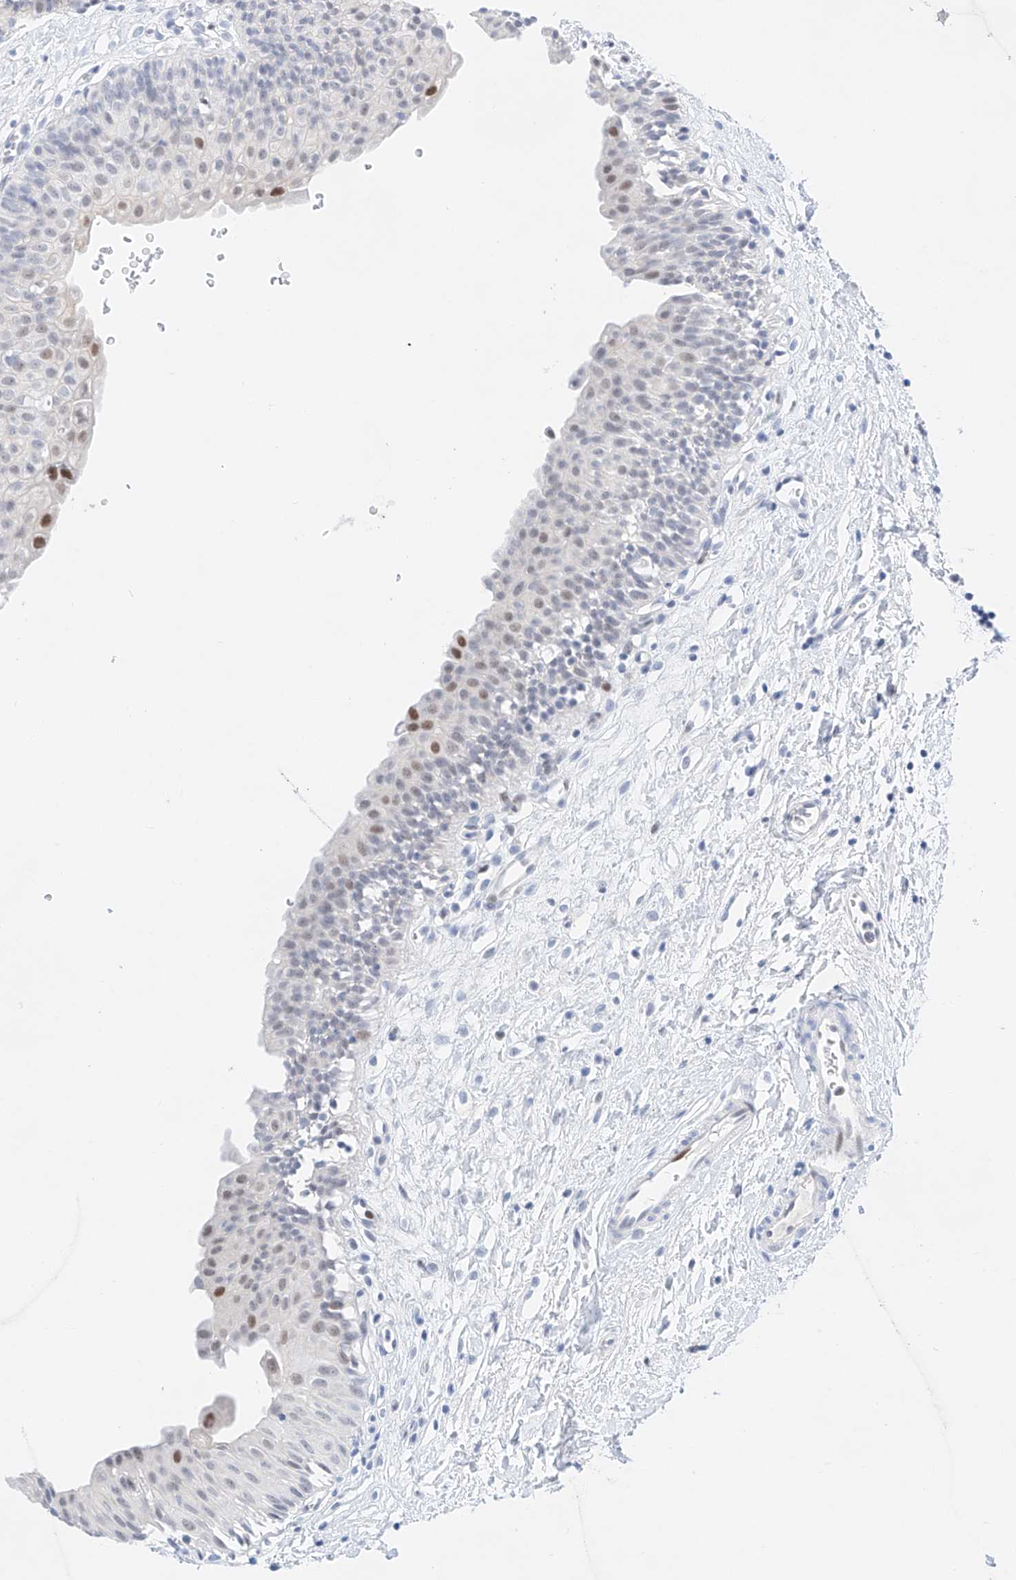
{"staining": {"intensity": "strong", "quantity": "<25%", "location": "nuclear"}, "tissue": "urinary bladder", "cell_type": "Urothelial cells", "image_type": "normal", "snomed": [{"axis": "morphology", "description": "Normal tissue, NOS"}, {"axis": "topography", "description": "Urinary bladder"}], "caption": "The histopathology image exhibits immunohistochemical staining of unremarkable urinary bladder. There is strong nuclear expression is appreciated in approximately <25% of urothelial cells. (Brightfield microscopy of DAB IHC at high magnification).", "gene": "NT5C3B", "patient": {"sex": "male", "age": 51}}